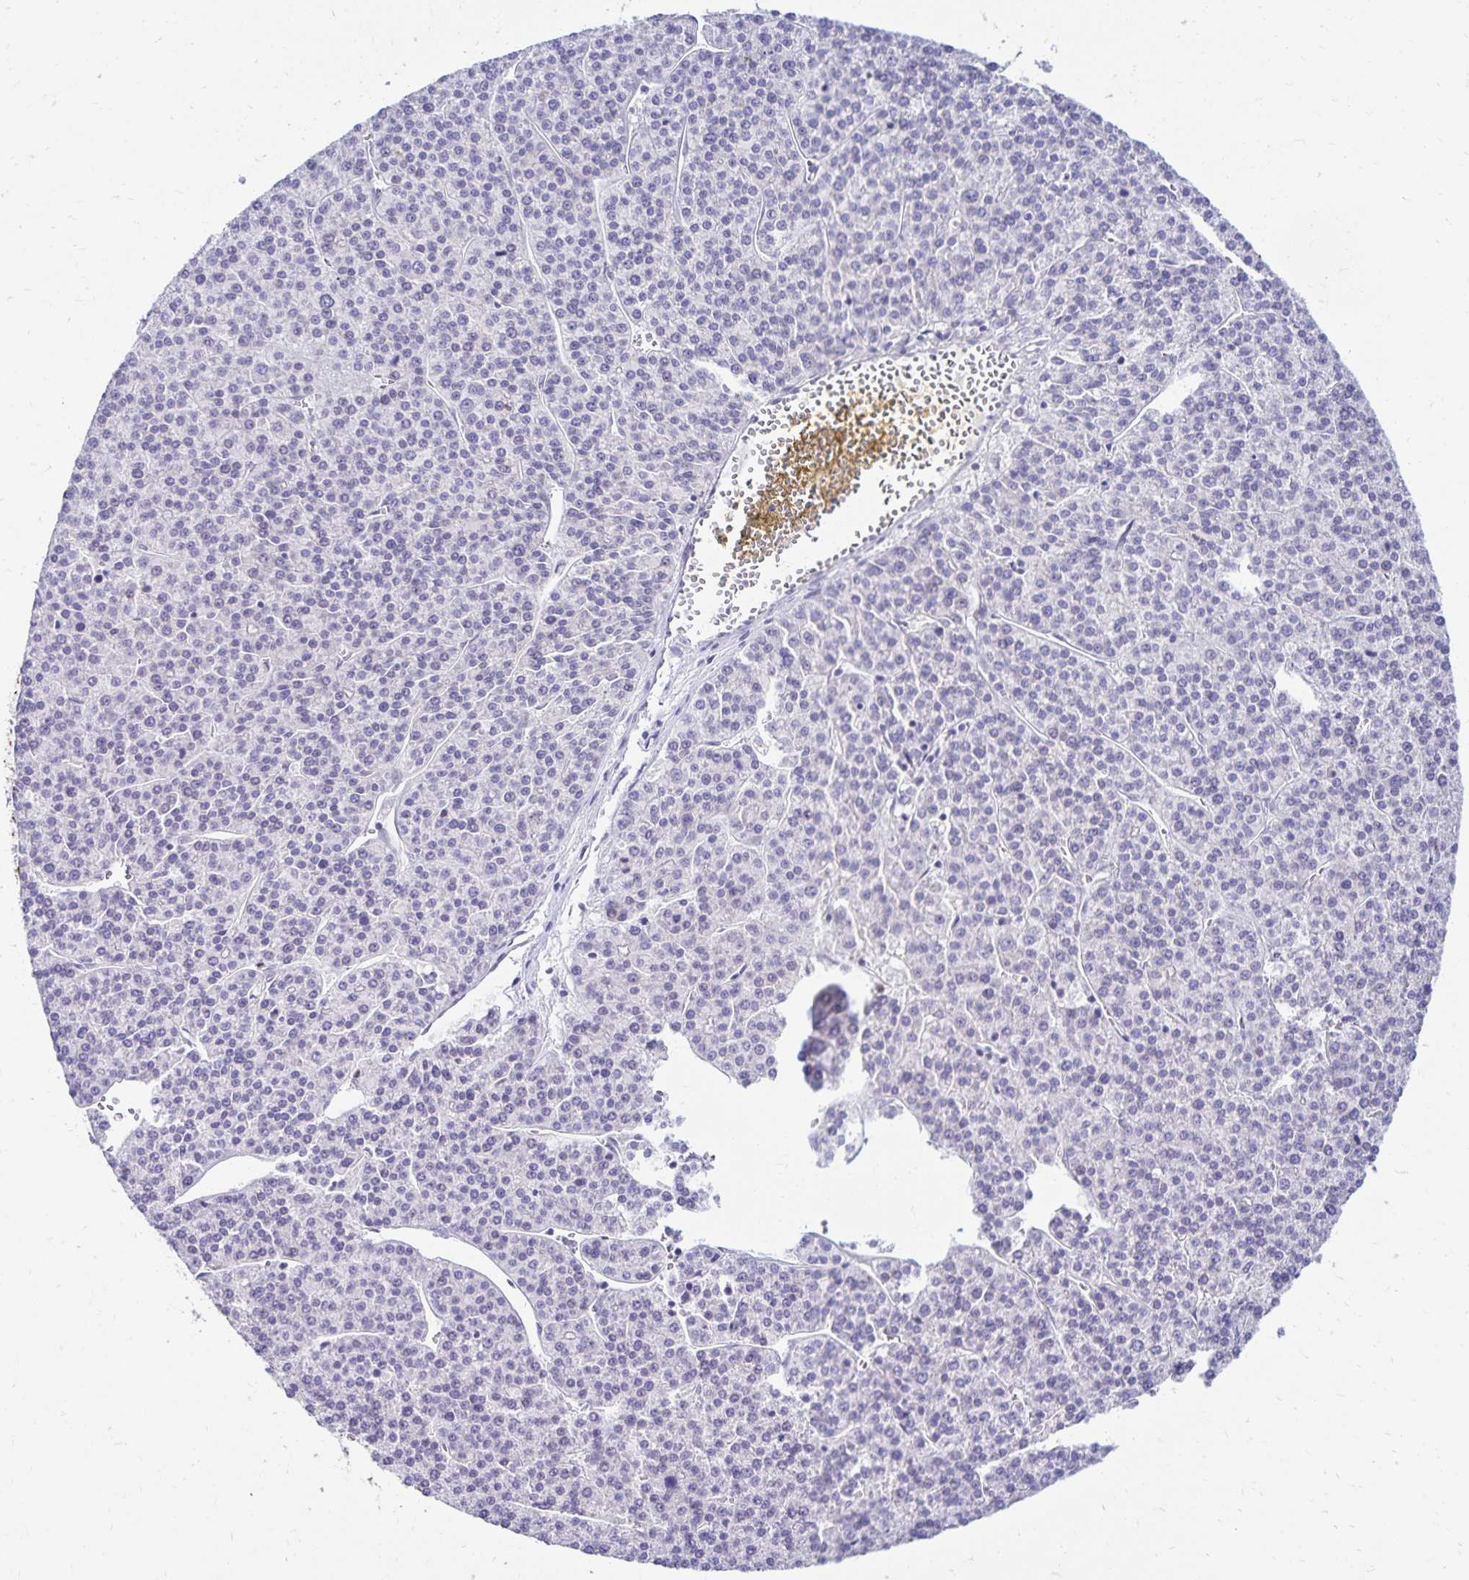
{"staining": {"intensity": "negative", "quantity": "none", "location": "none"}, "tissue": "liver cancer", "cell_type": "Tumor cells", "image_type": "cancer", "snomed": [{"axis": "morphology", "description": "Carcinoma, Hepatocellular, NOS"}, {"axis": "topography", "description": "Liver"}], "caption": "Image shows no significant protein staining in tumor cells of liver hepatocellular carcinoma.", "gene": "FAM166C", "patient": {"sex": "female", "age": 58}}